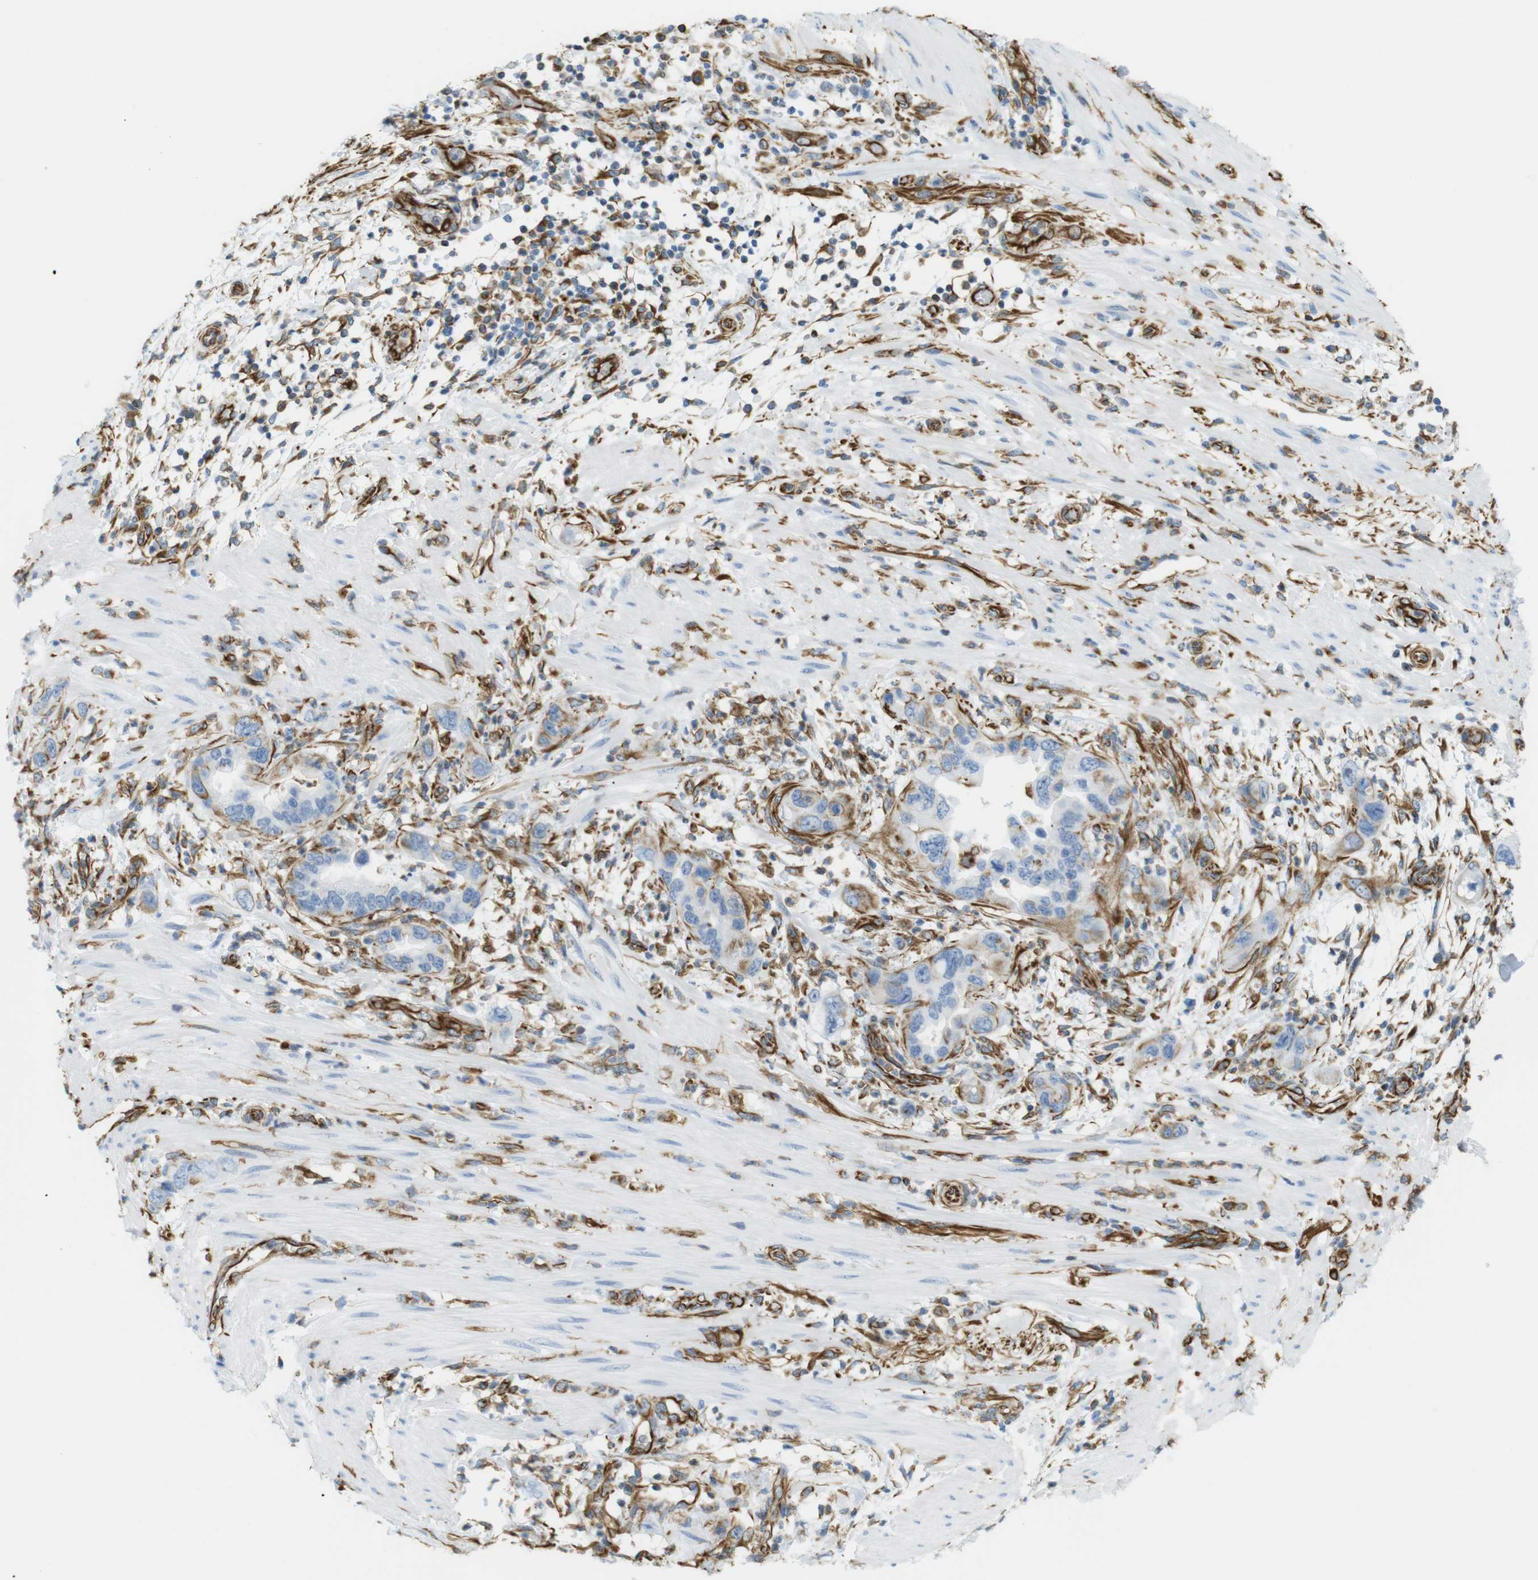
{"staining": {"intensity": "negative", "quantity": "none", "location": "none"}, "tissue": "pancreatic cancer", "cell_type": "Tumor cells", "image_type": "cancer", "snomed": [{"axis": "morphology", "description": "Adenocarcinoma, NOS"}, {"axis": "topography", "description": "Pancreas"}], "caption": "A micrograph of human pancreatic adenocarcinoma is negative for staining in tumor cells. (Brightfield microscopy of DAB immunohistochemistry (IHC) at high magnification).", "gene": "MS4A10", "patient": {"sex": "female", "age": 71}}